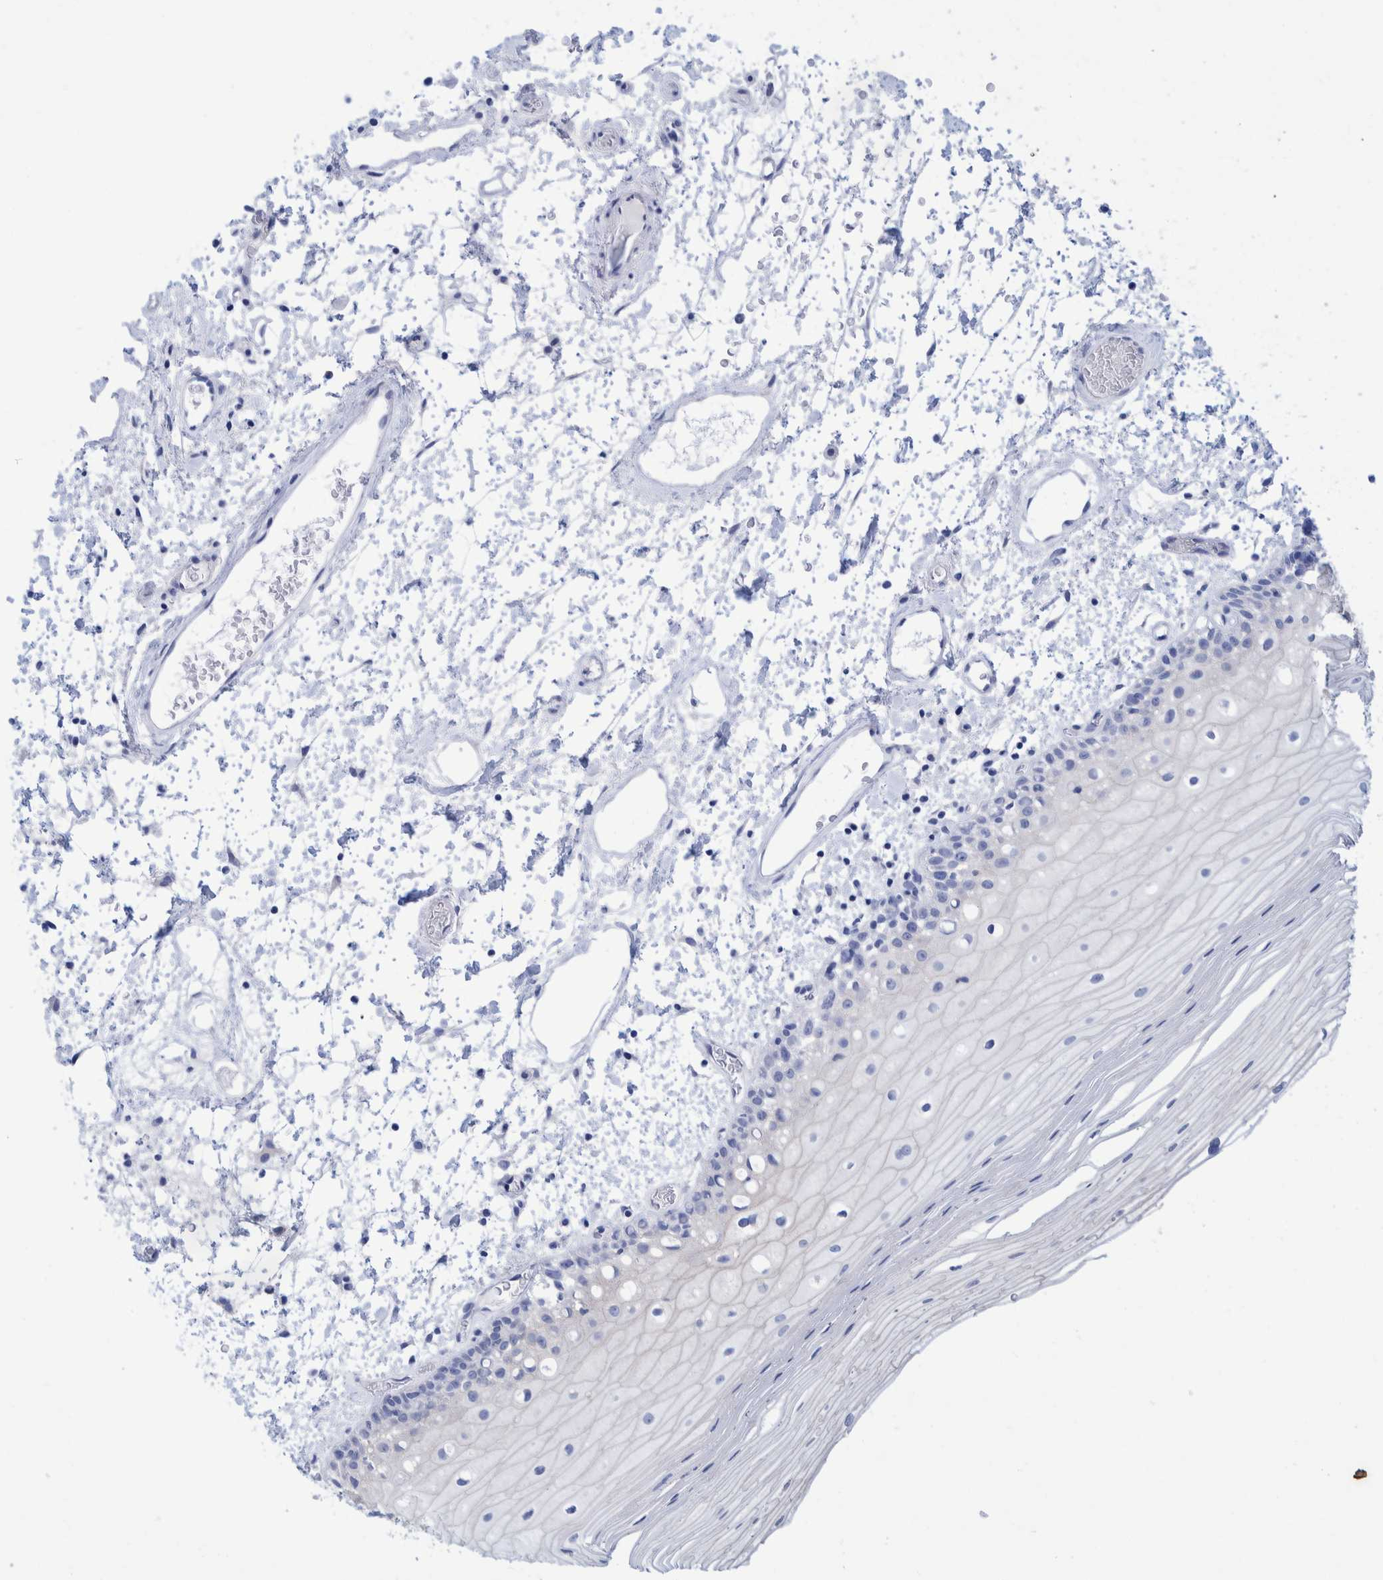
{"staining": {"intensity": "negative", "quantity": "none", "location": "none"}, "tissue": "oral mucosa", "cell_type": "Squamous epithelial cells", "image_type": "normal", "snomed": [{"axis": "morphology", "description": "Normal tissue, NOS"}, {"axis": "topography", "description": "Oral tissue"}], "caption": "Immunohistochemistry (IHC) image of benign oral mucosa: oral mucosa stained with DAB (3,3'-diaminobenzidine) shows no significant protein staining in squamous epithelial cells. (DAB (3,3'-diaminobenzidine) immunohistochemistry with hematoxylin counter stain).", "gene": "PERP", "patient": {"sex": "male", "age": 52}}